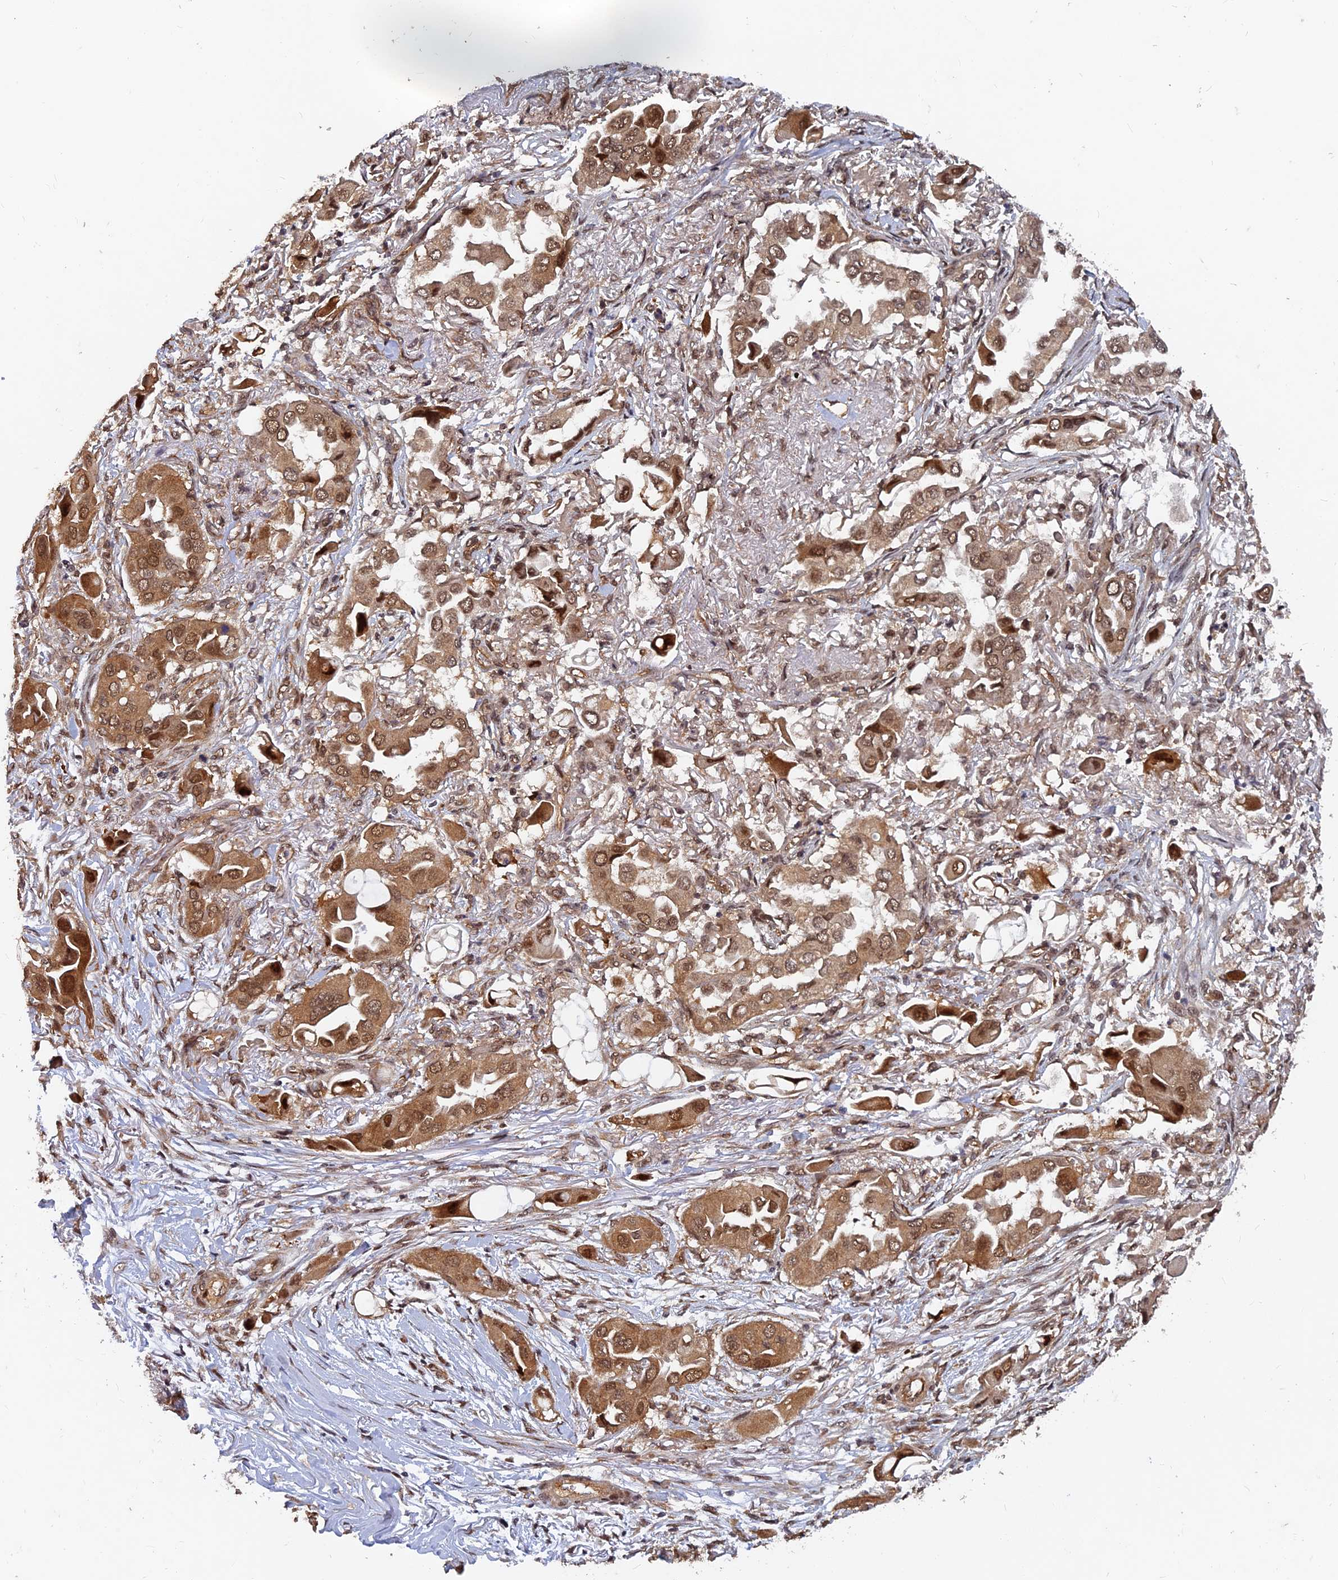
{"staining": {"intensity": "moderate", "quantity": ">75%", "location": "cytoplasmic/membranous,nuclear"}, "tissue": "lung cancer", "cell_type": "Tumor cells", "image_type": "cancer", "snomed": [{"axis": "morphology", "description": "Adenocarcinoma, NOS"}, {"axis": "topography", "description": "Lung"}], "caption": "Immunohistochemical staining of lung cancer exhibits medium levels of moderate cytoplasmic/membranous and nuclear expression in about >75% of tumor cells. (DAB IHC, brown staining for protein, blue staining for nuclei).", "gene": "FAM53C", "patient": {"sex": "female", "age": 76}}